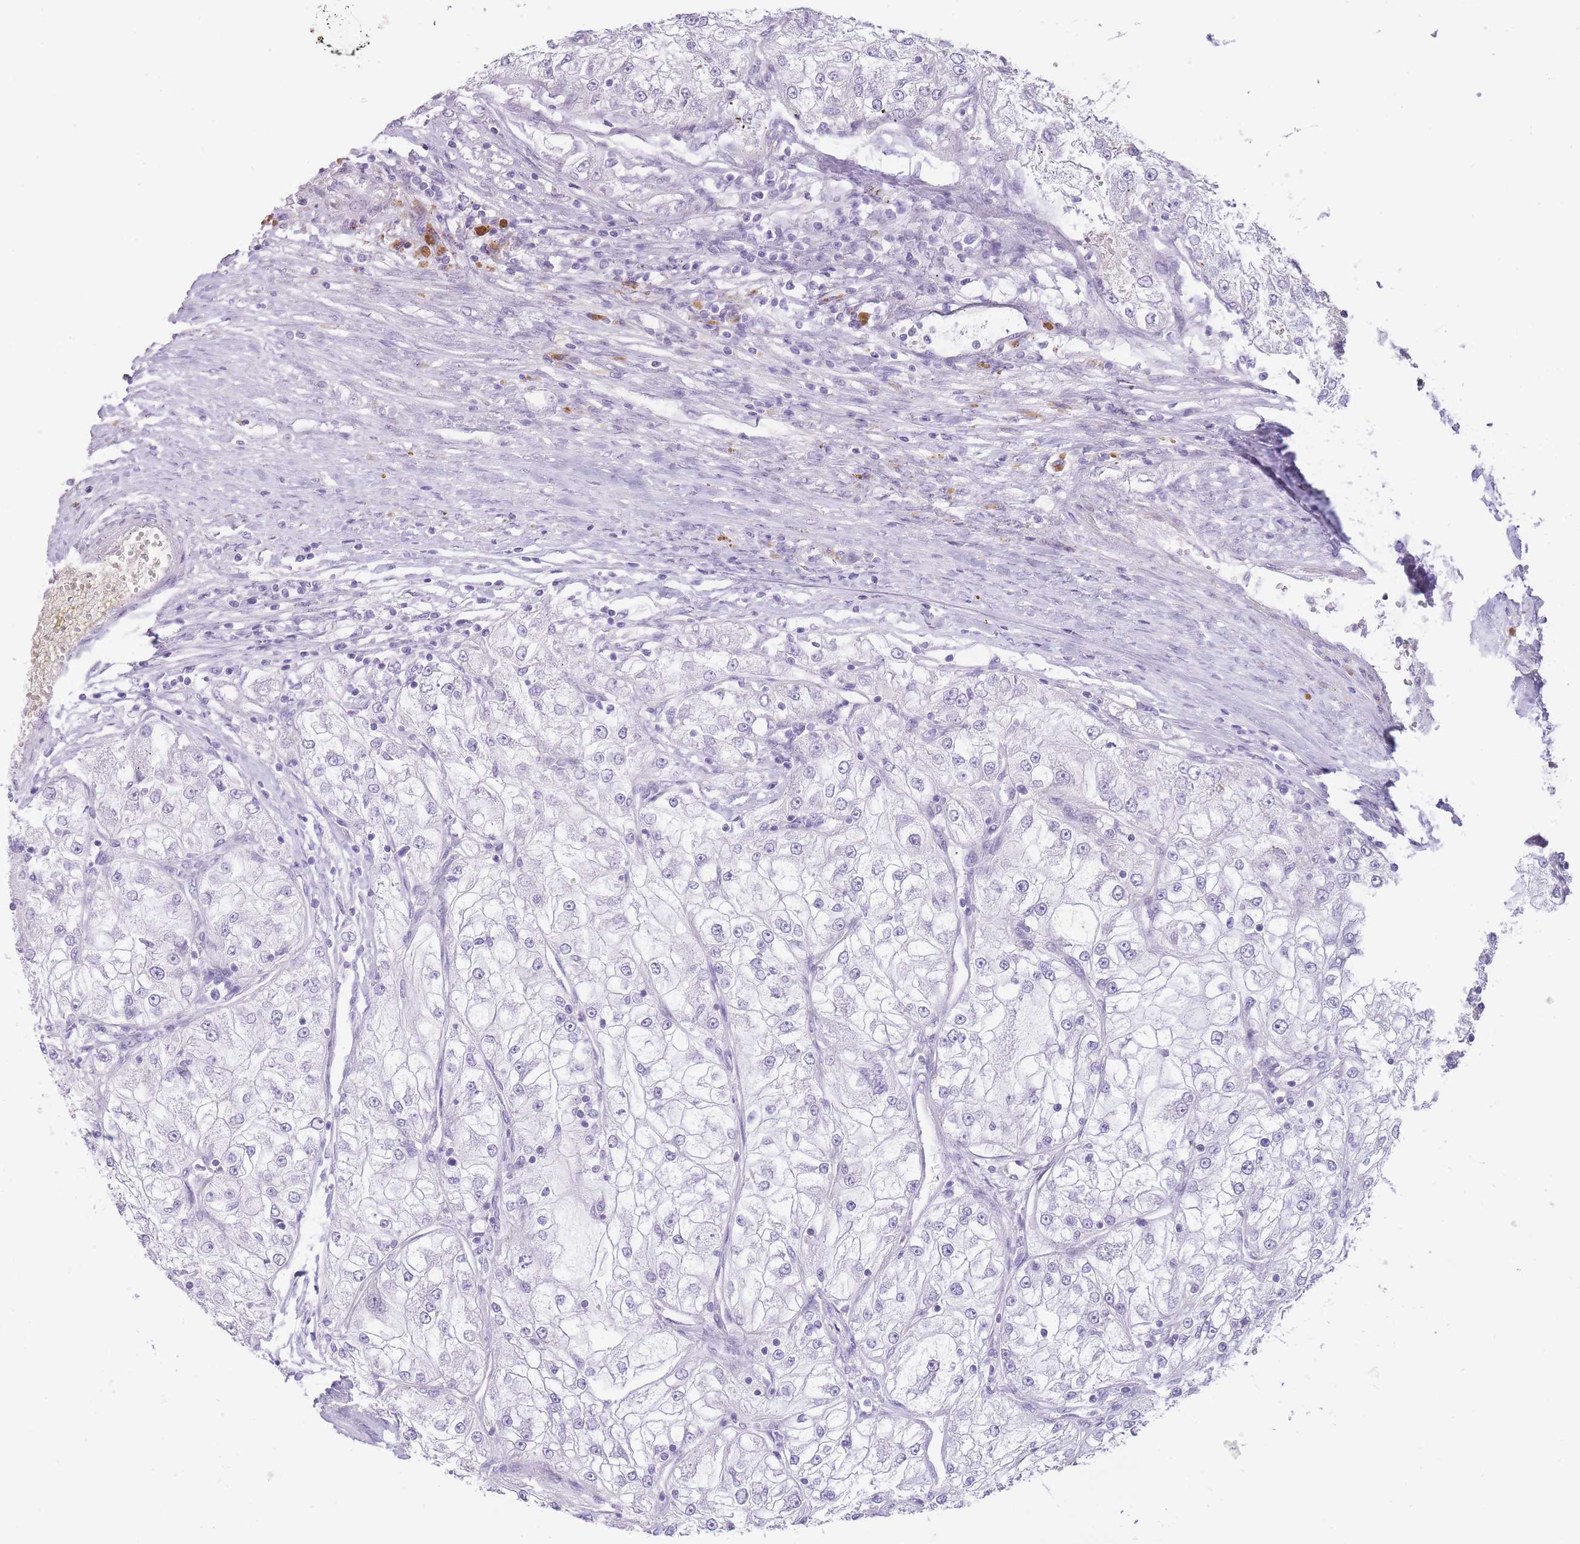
{"staining": {"intensity": "negative", "quantity": "none", "location": "none"}, "tissue": "renal cancer", "cell_type": "Tumor cells", "image_type": "cancer", "snomed": [{"axis": "morphology", "description": "Adenocarcinoma, NOS"}, {"axis": "topography", "description": "Kidney"}], "caption": "Human renal cancer (adenocarcinoma) stained for a protein using immunohistochemistry demonstrates no expression in tumor cells.", "gene": "WDR70", "patient": {"sex": "female", "age": 72}}